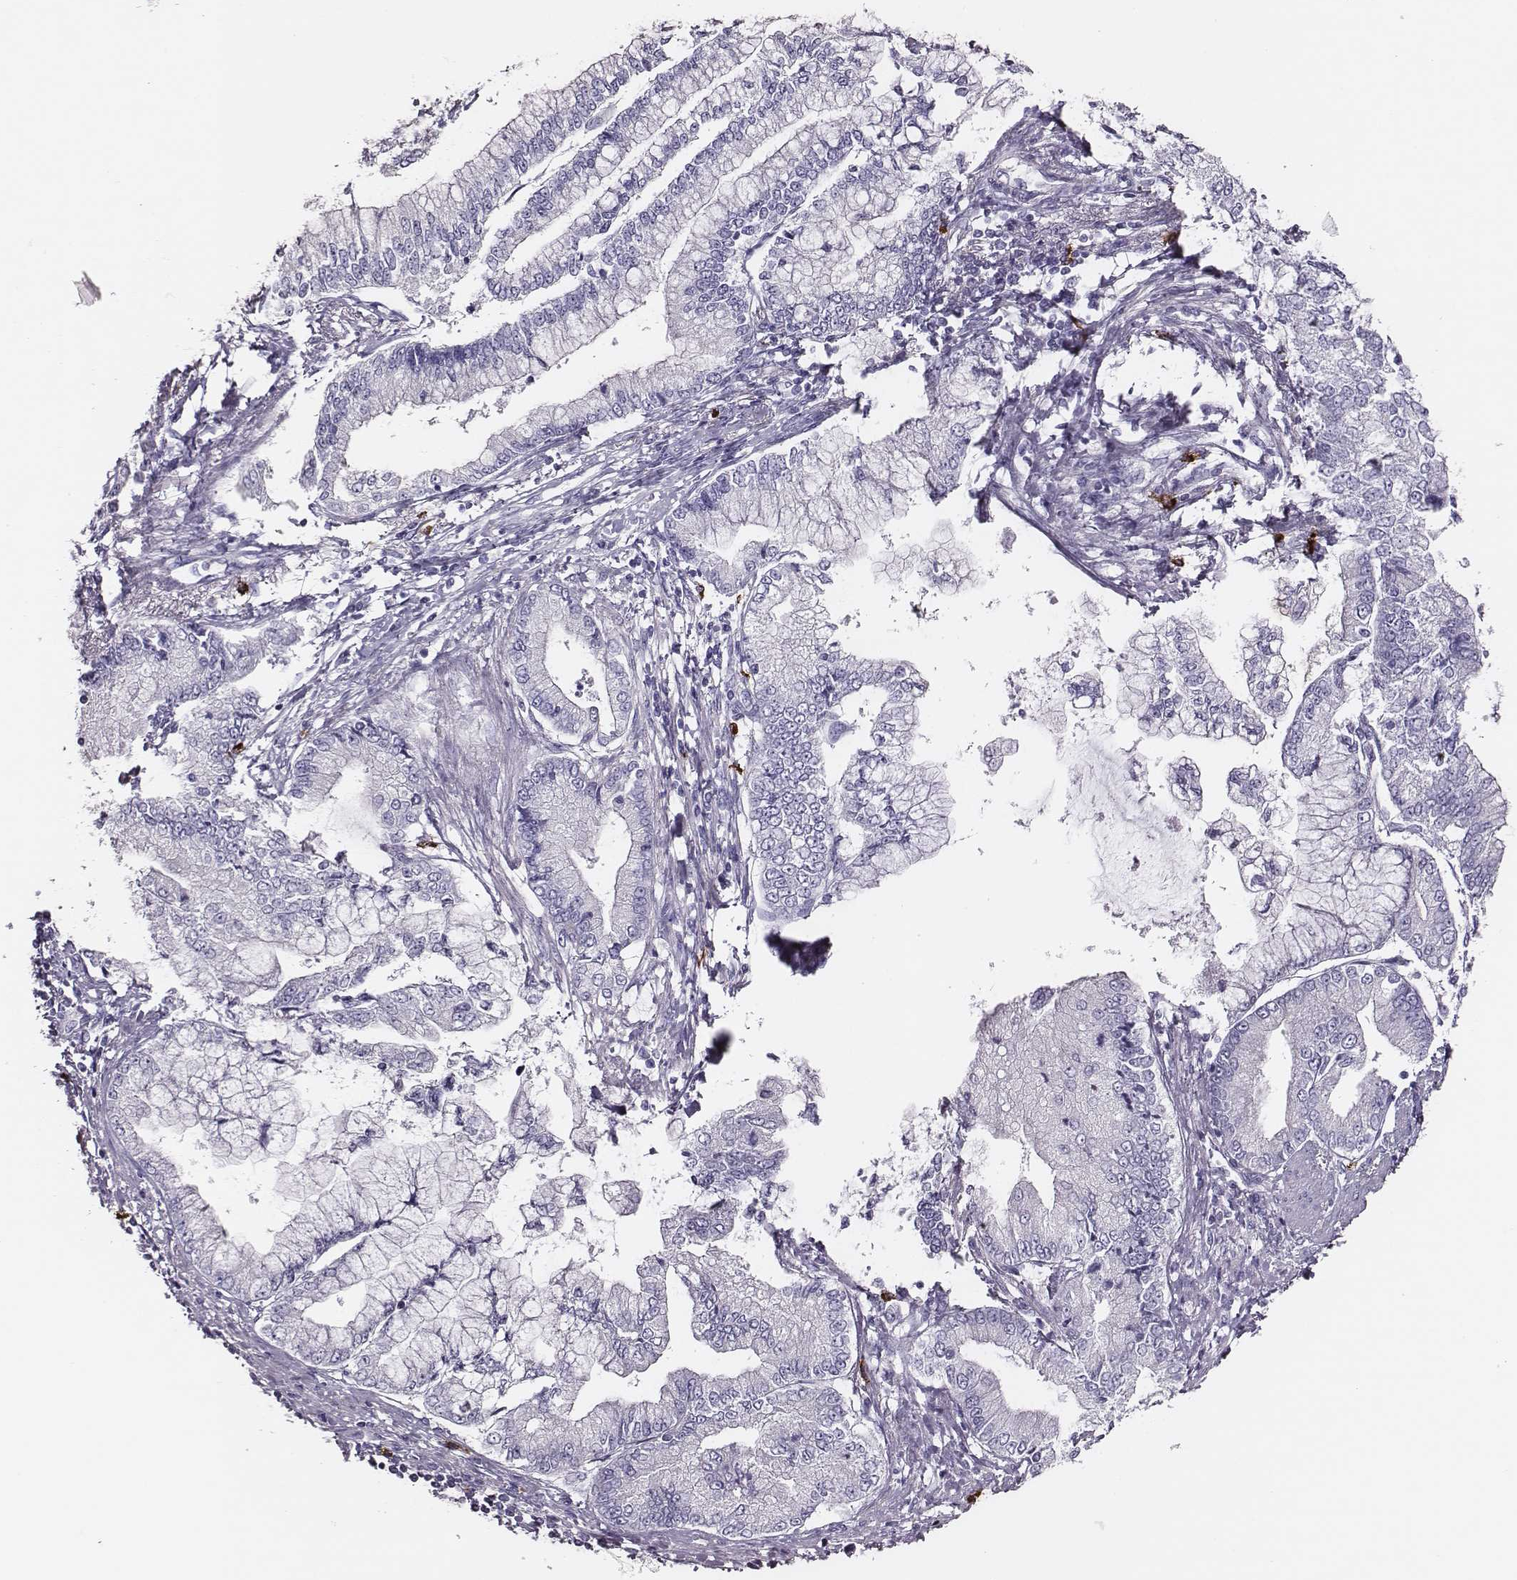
{"staining": {"intensity": "negative", "quantity": "none", "location": "none"}, "tissue": "stomach cancer", "cell_type": "Tumor cells", "image_type": "cancer", "snomed": [{"axis": "morphology", "description": "Adenocarcinoma, NOS"}, {"axis": "topography", "description": "Stomach, upper"}], "caption": "DAB immunohistochemical staining of human stomach cancer (adenocarcinoma) displays no significant expression in tumor cells. Nuclei are stained in blue.", "gene": "P2RY10", "patient": {"sex": "female", "age": 74}}